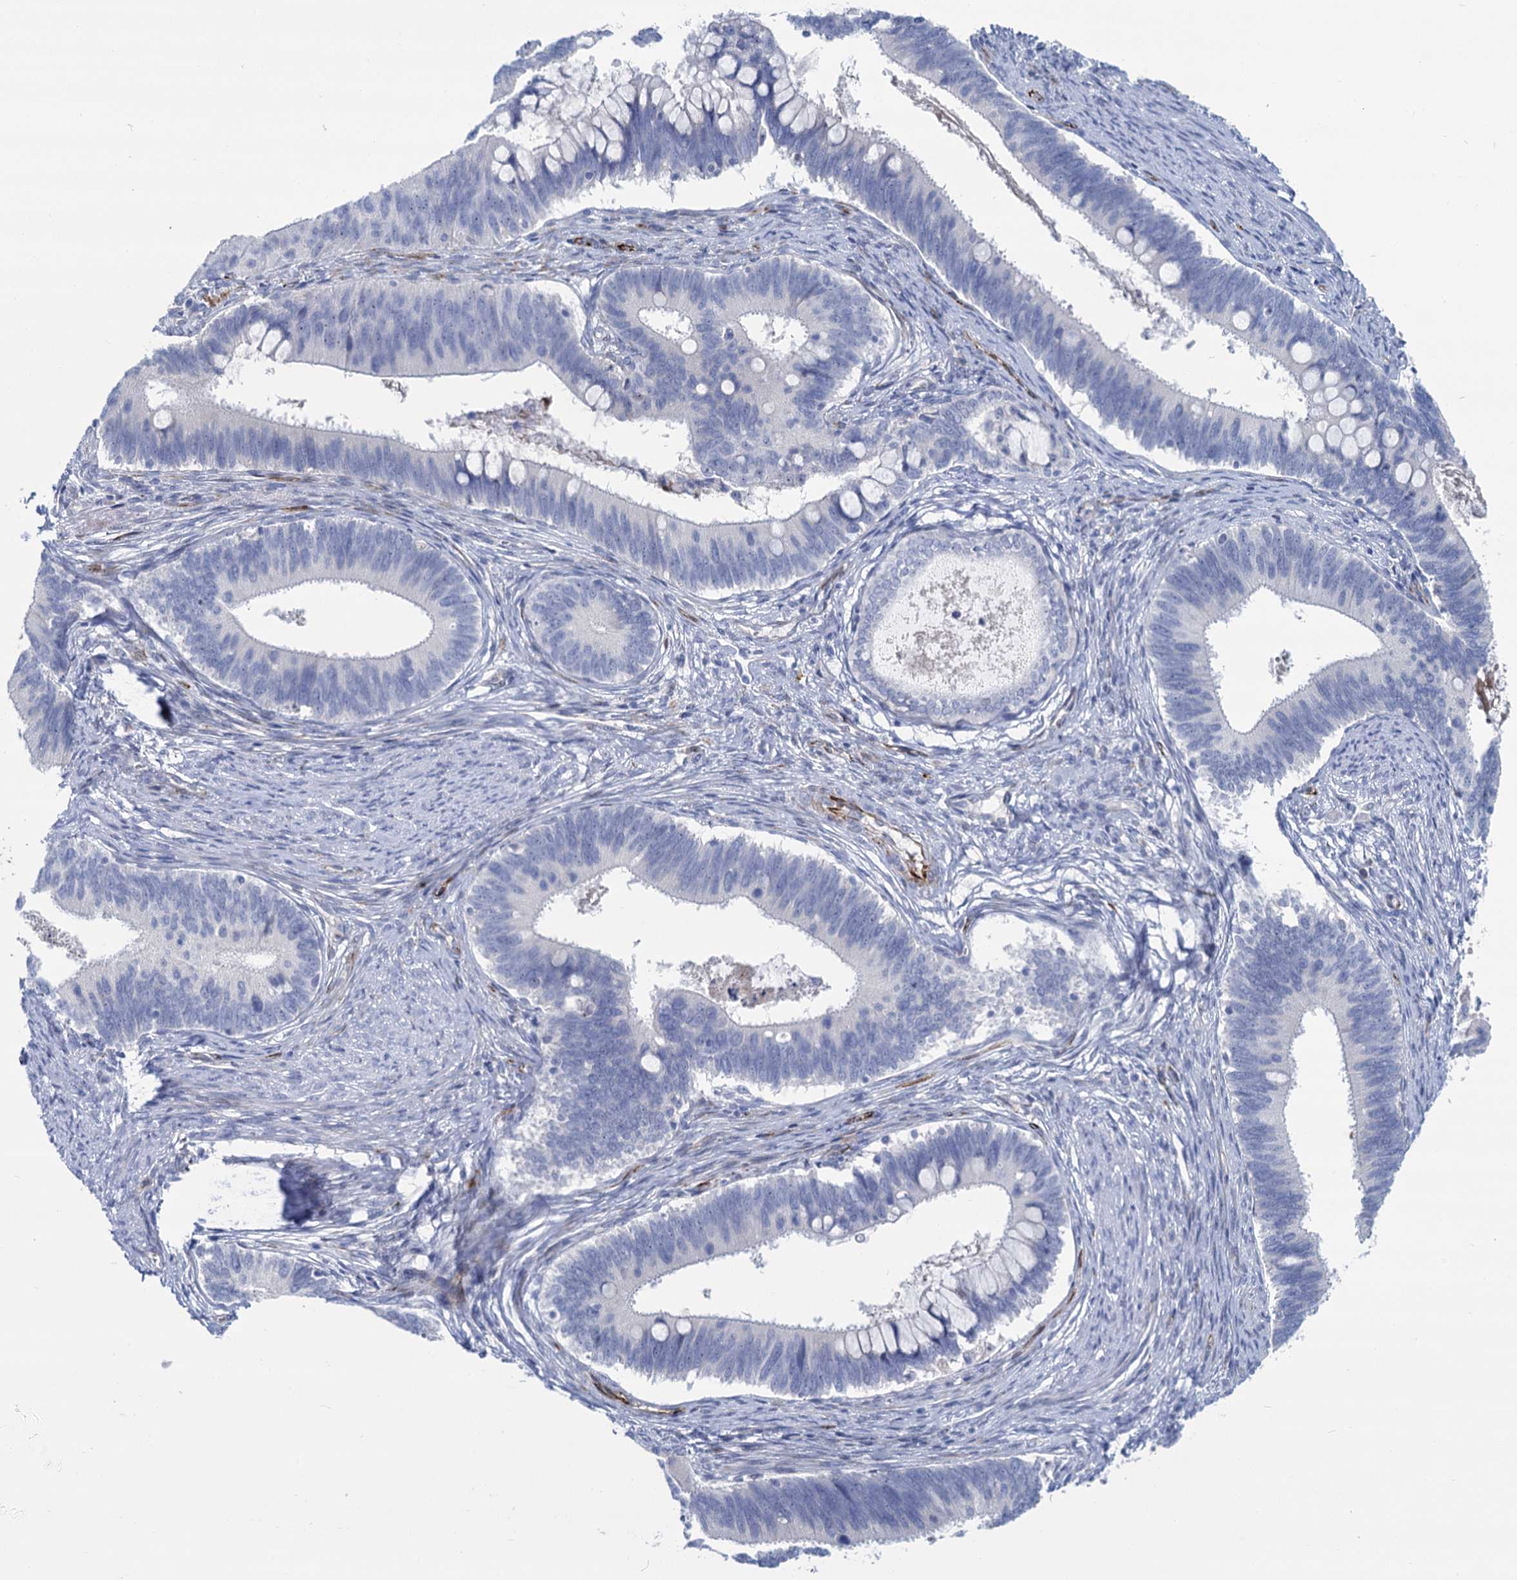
{"staining": {"intensity": "negative", "quantity": "none", "location": "none"}, "tissue": "cervical cancer", "cell_type": "Tumor cells", "image_type": "cancer", "snomed": [{"axis": "morphology", "description": "Adenocarcinoma, NOS"}, {"axis": "topography", "description": "Cervix"}], "caption": "IHC of human cervical adenocarcinoma shows no staining in tumor cells.", "gene": "SH3TC2", "patient": {"sex": "female", "age": 42}}